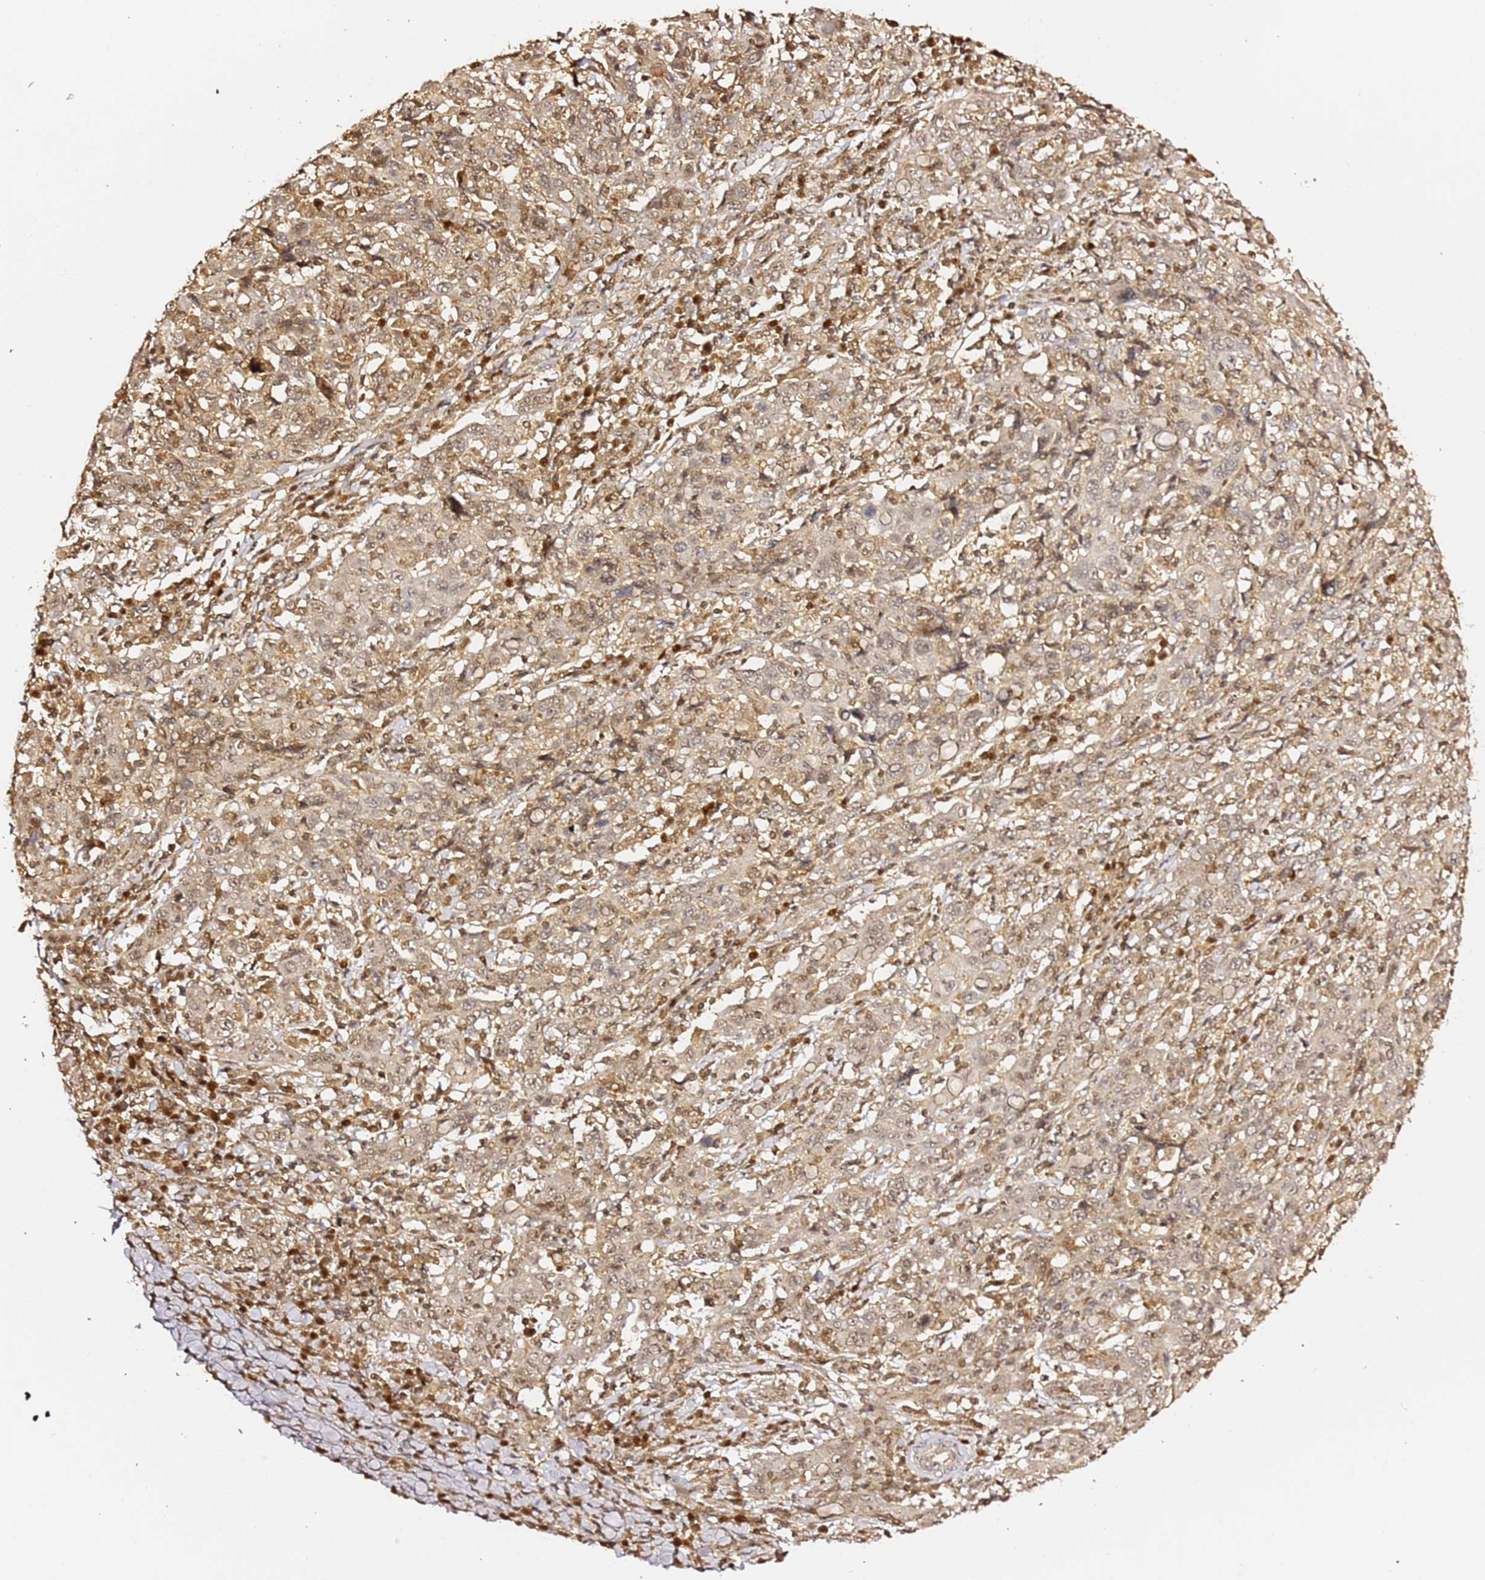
{"staining": {"intensity": "weak", "quantity": "25%-75%", "location": "nuclear"}, "tissue": "cervical cancer", "cell_type": "Tumor cells", "image_type": "cancer", "snomed": [{"axis": "morphology", "description": "Squamous cell carcinoma, NOS"}, {"axis": "topography", "description": "Cervix"}], "caption": "This histopathology image displays cervical squamous cell carcinoma stained with immunohistochemistry (IHC) to label a protein in brown. The nuclear of tumor cells show weak positivity for the protein. Nuclei are counter-stained blue.", "gene": "OR5V1", "patient": {"sex": "female", "age": 46}}